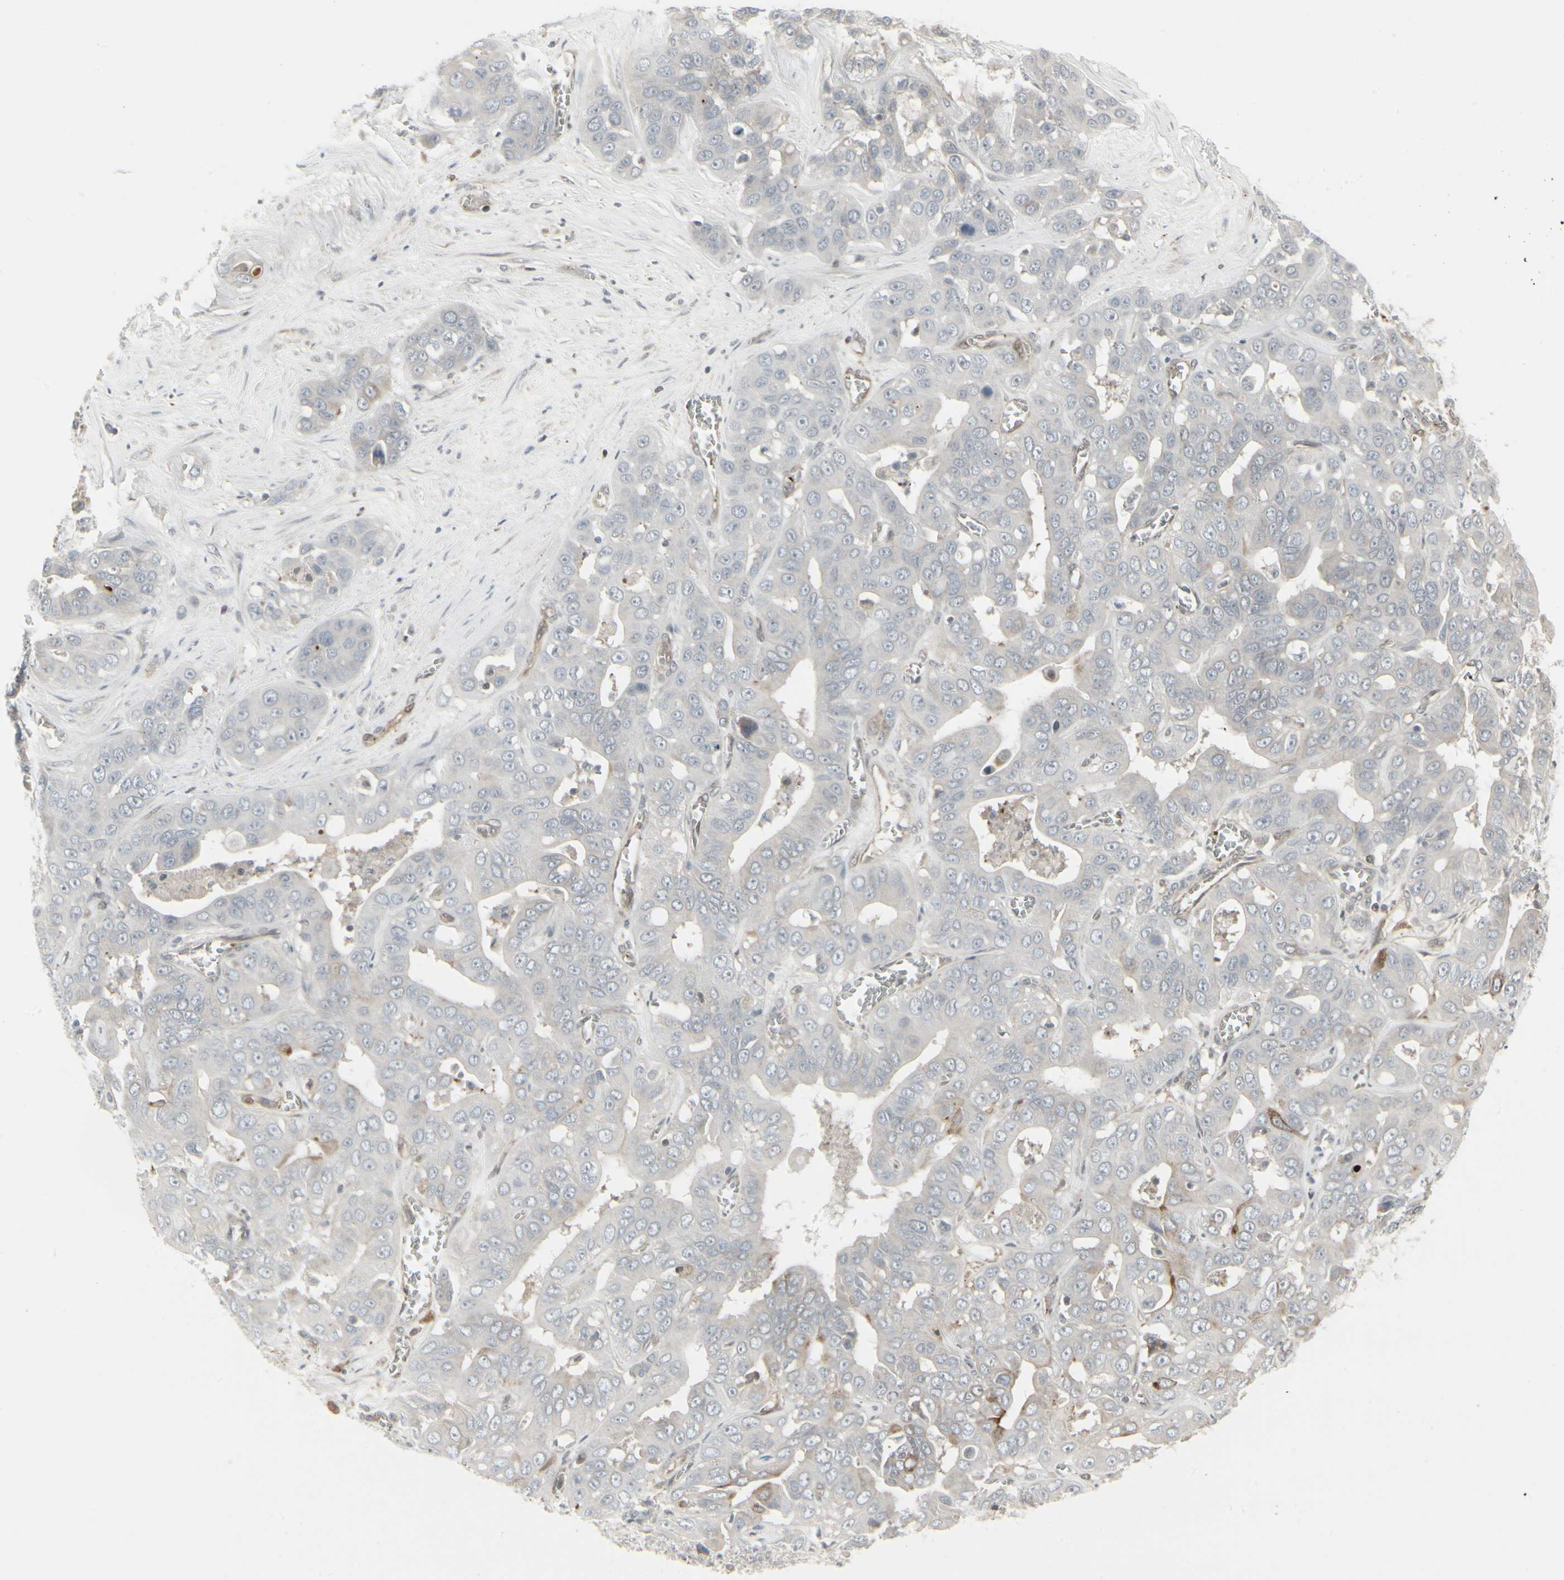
{"staining": {"intensity": "weak", "quantity": "<25%", "location": "cytoplasmic/membranous"}, "tissue": "liver cancer", "cell_type": "Tumor cells", "image_type": "cancer", "snomed": [{"axis": "morphology", "description": "Cholangiocarcinoma"}, {"axis": "topography", "description": "Liver"}], "caption": "Photomicrograph shows no significant protein staining in tumor cells of liver cancer (cholangiocarcinoma). Brightfield microscopy of immunohistochemistry stained with DAB (3,3'-diaminobenzidine) (brown) and hematoxylin (blue), captured at high magnification.", "gene": "IGFBP6", "patient": {"sex": "female", "age": 52}}